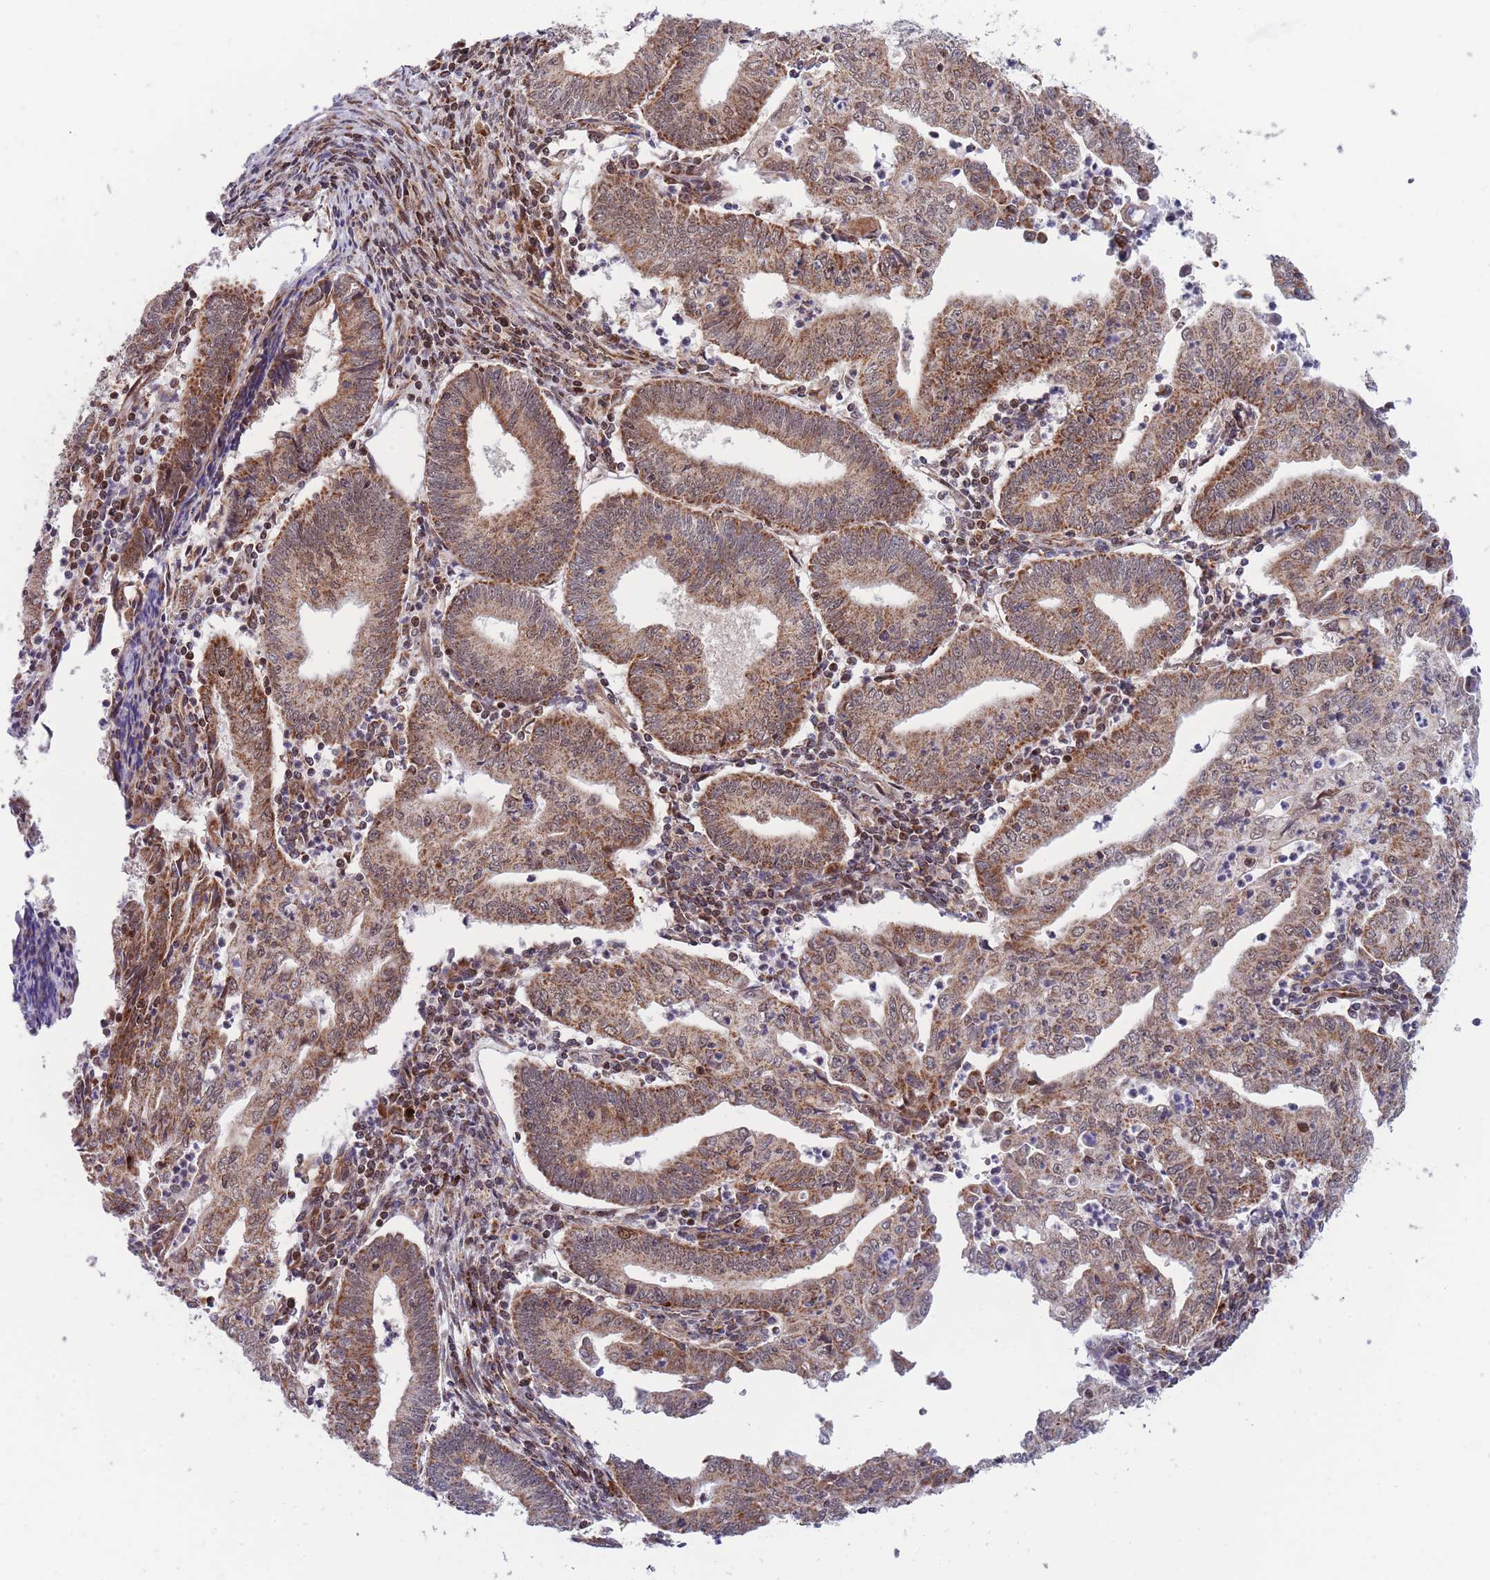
{"staining": {"intensity": "moderate", "quantity": ">75%", "location": "cytoplasmic/membranous,nuclear"}, "tissue": "endometrial cancer", "cell_type": "Tumor cells", "image_type": "cancer", "snomed": [{"axis": "morphology", "description": "Adenocarcinoma, NOS"}, {"axis": "topography", "description": "Endometrium"}], "caption": "Protein analysis of endometrial adenocarcinoma tissue demonstrates moderate cytoplasmic/membranous and nuclear expression in about >75% of tumor cells.", "gene": "BOD1L1", "patient": {"sex": "female", "age": 60}}